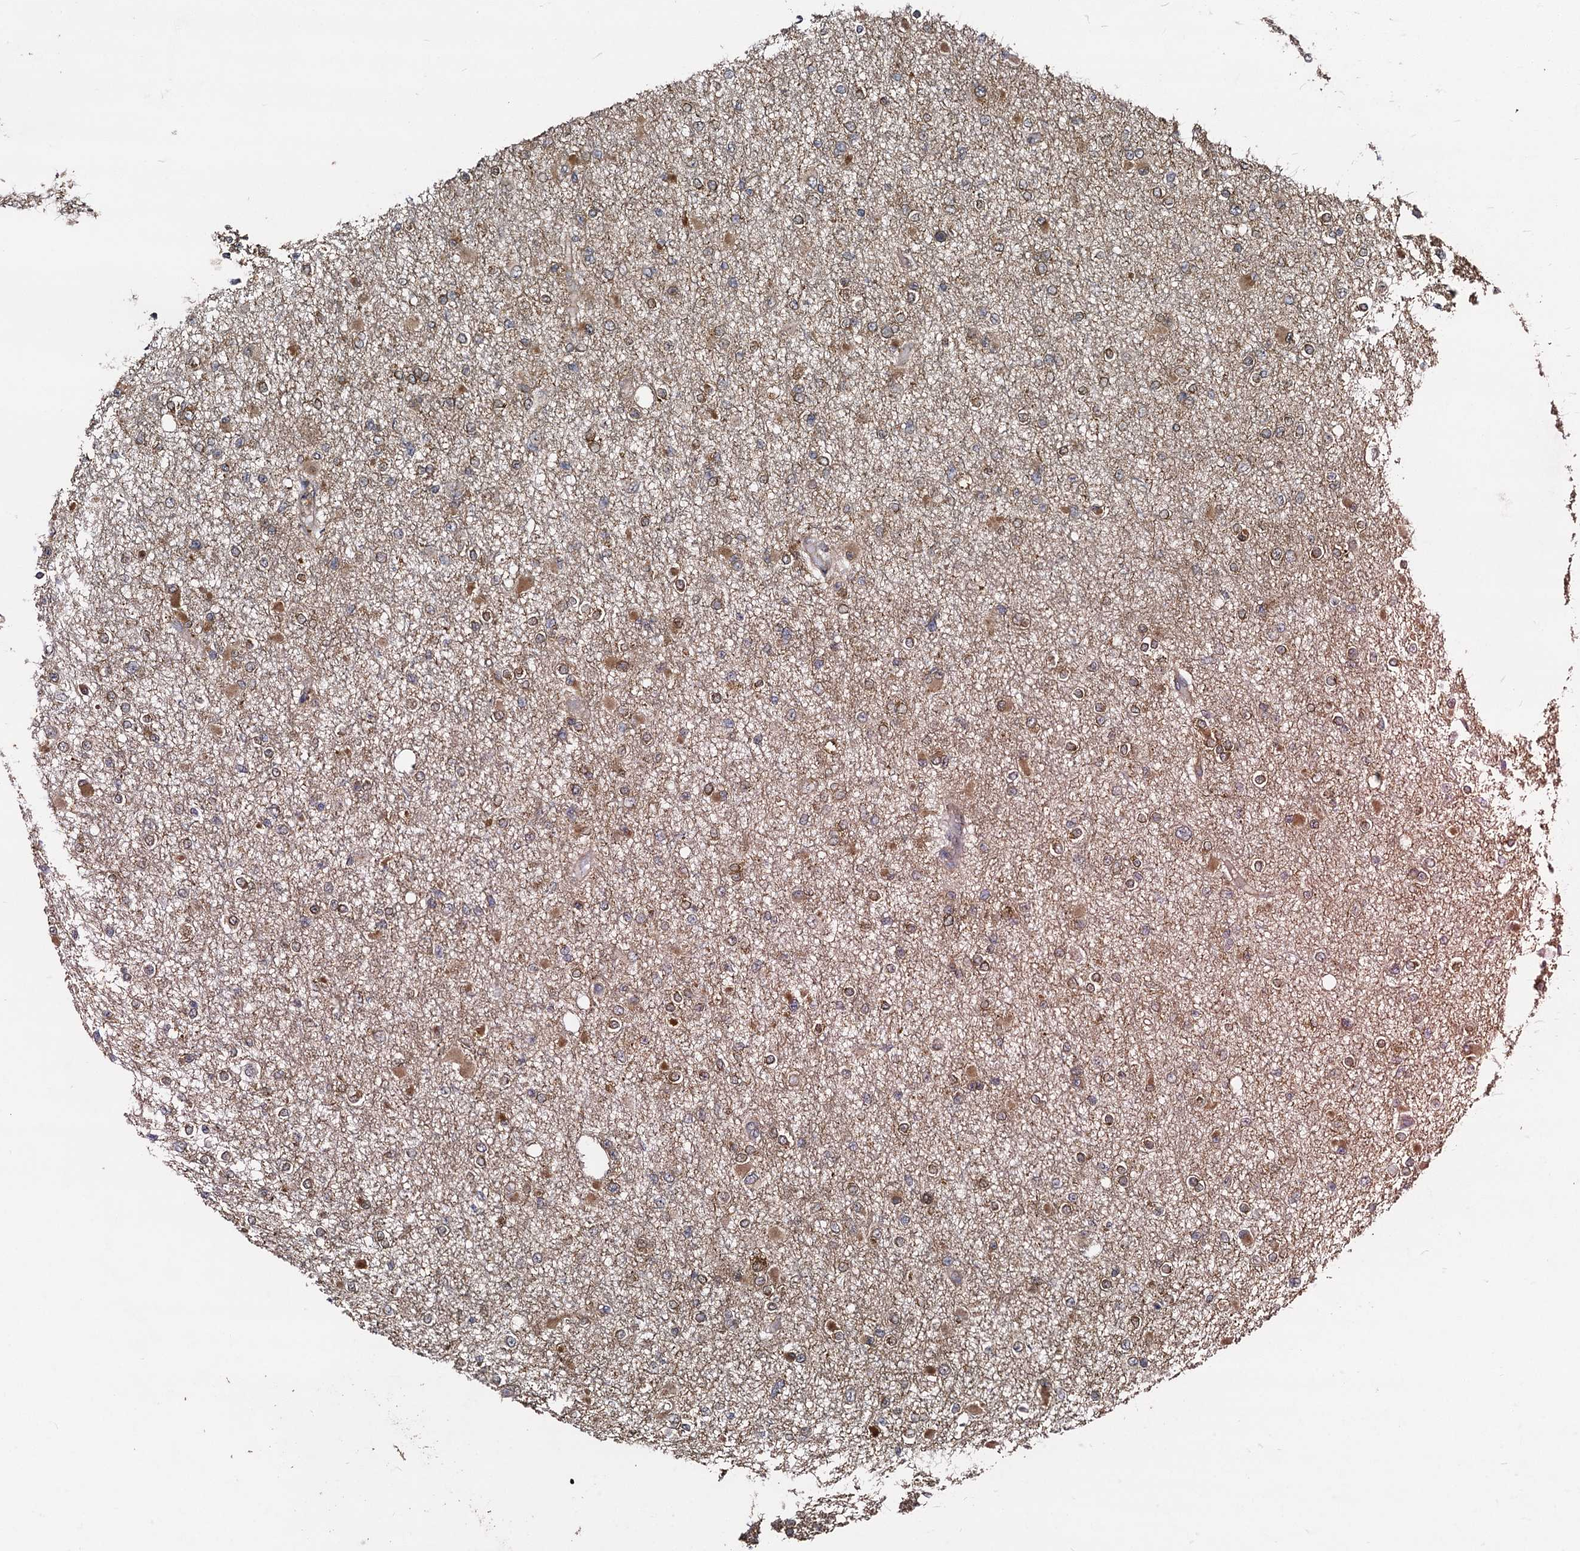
{"staining": {"intensity": "moderate", "quantity": "<25%", "location": "cytoplasmic/membranous"}, "tissue": "glioma", "cell_type": "Tumor cells", "image_type": "cancer", "snomed": [{"axis": "morphology", "description": "Glioma, malignant, Low grade"}, {"axis": "topography", "description": "Brain"}], "caption": "About <25% of tumor cells in human malignant glioma (low-grade) exhibit moderate cytoplasmic/membranous protein expression as visualized by brown immunohistochemical staining.", "gene": "KXD1", "patient": {"sex": "female", "age": 22}}